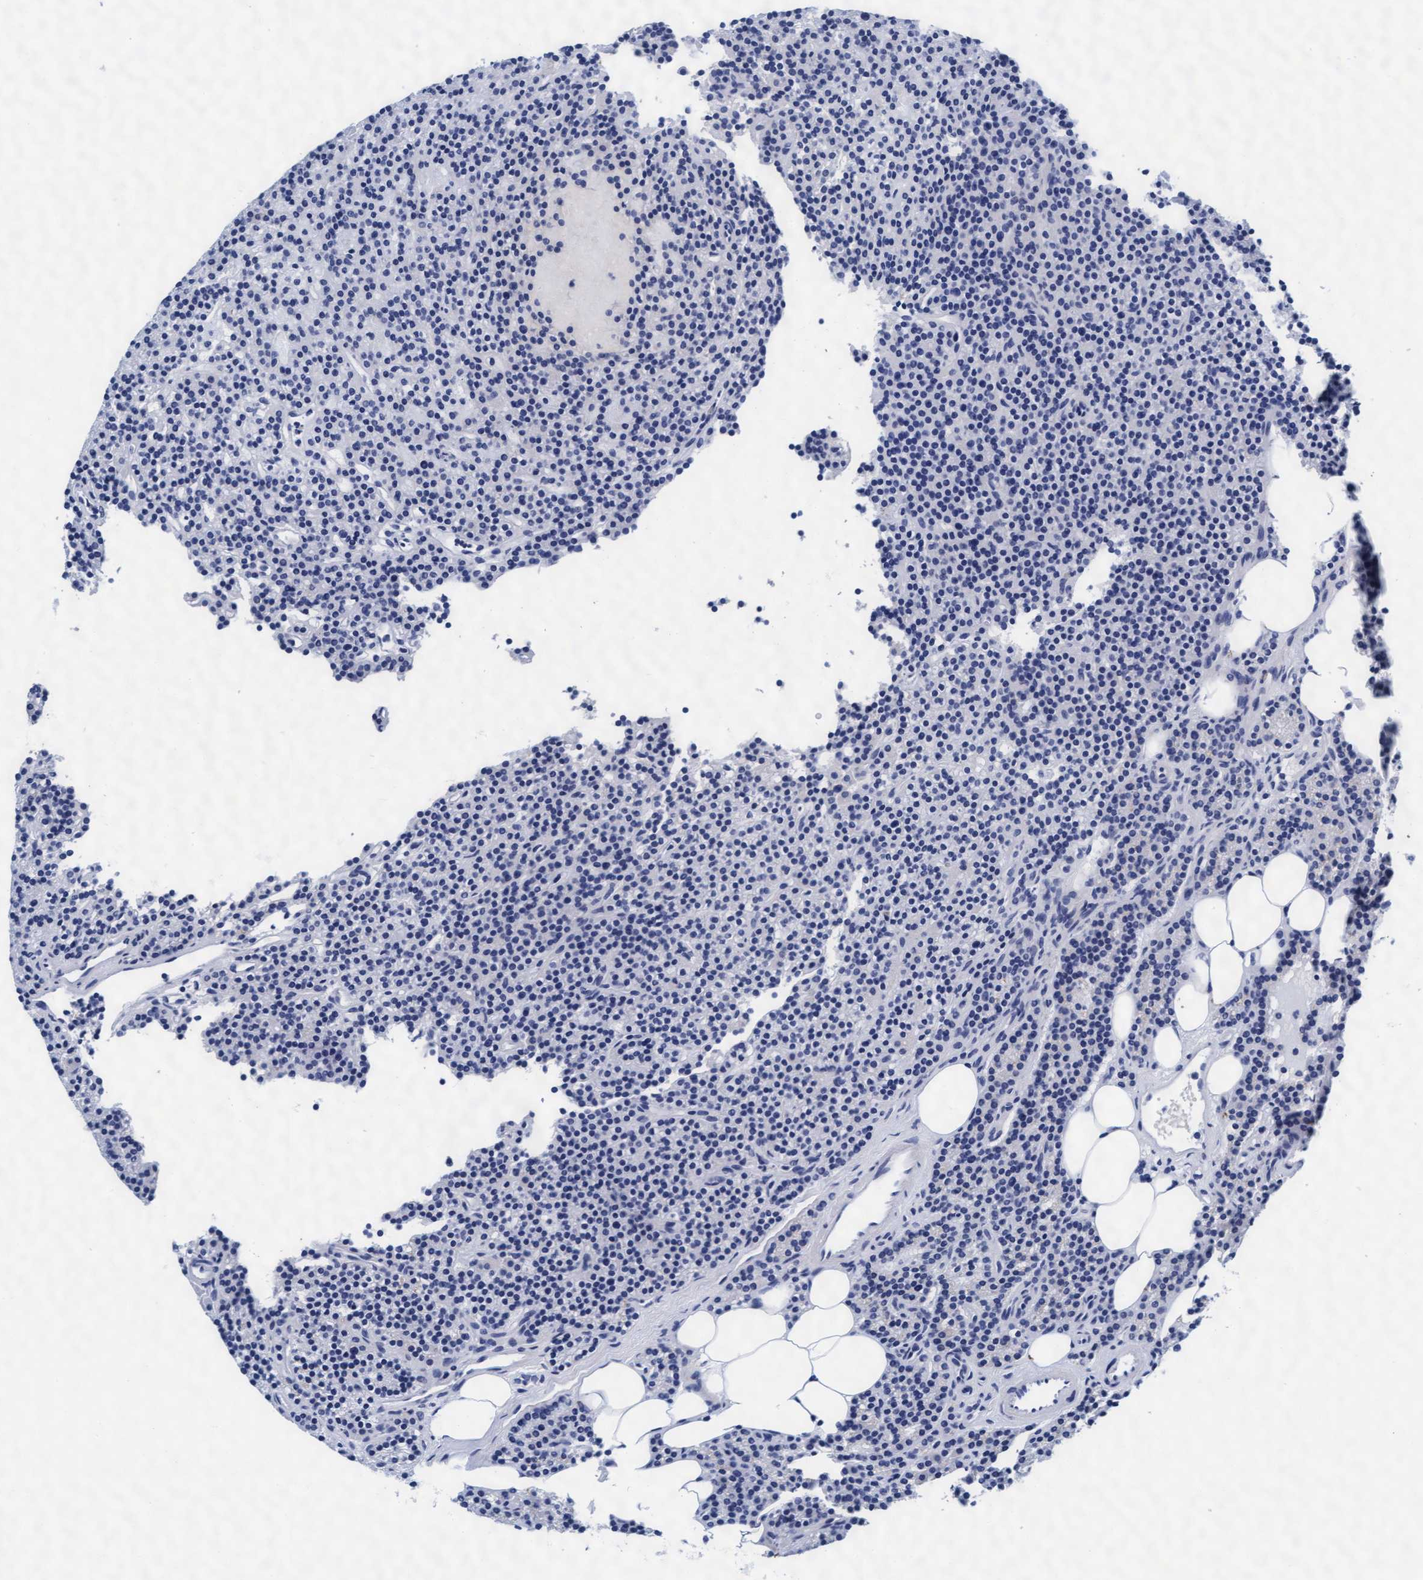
{"staining": {"intensity": "negative", "quantity": "none", "location": "none"}, "tissue": "parathyroid gland", "cell_type": "Glandular cells", "image_type": "normal", "snomed": [{"axis": "morphology", "description": "Normal tissue, NOS"}, {"axis": "topography", "description": "Parathyroid gland"}], "caption": "Glandular cells are negative for protein expression in unremarkable human parathyroid gland. (Immunohistochemistry, brightfield microscopy, high magnification).", "gene": "ARSG", "patient": {"sex": "male", "age": 75}}